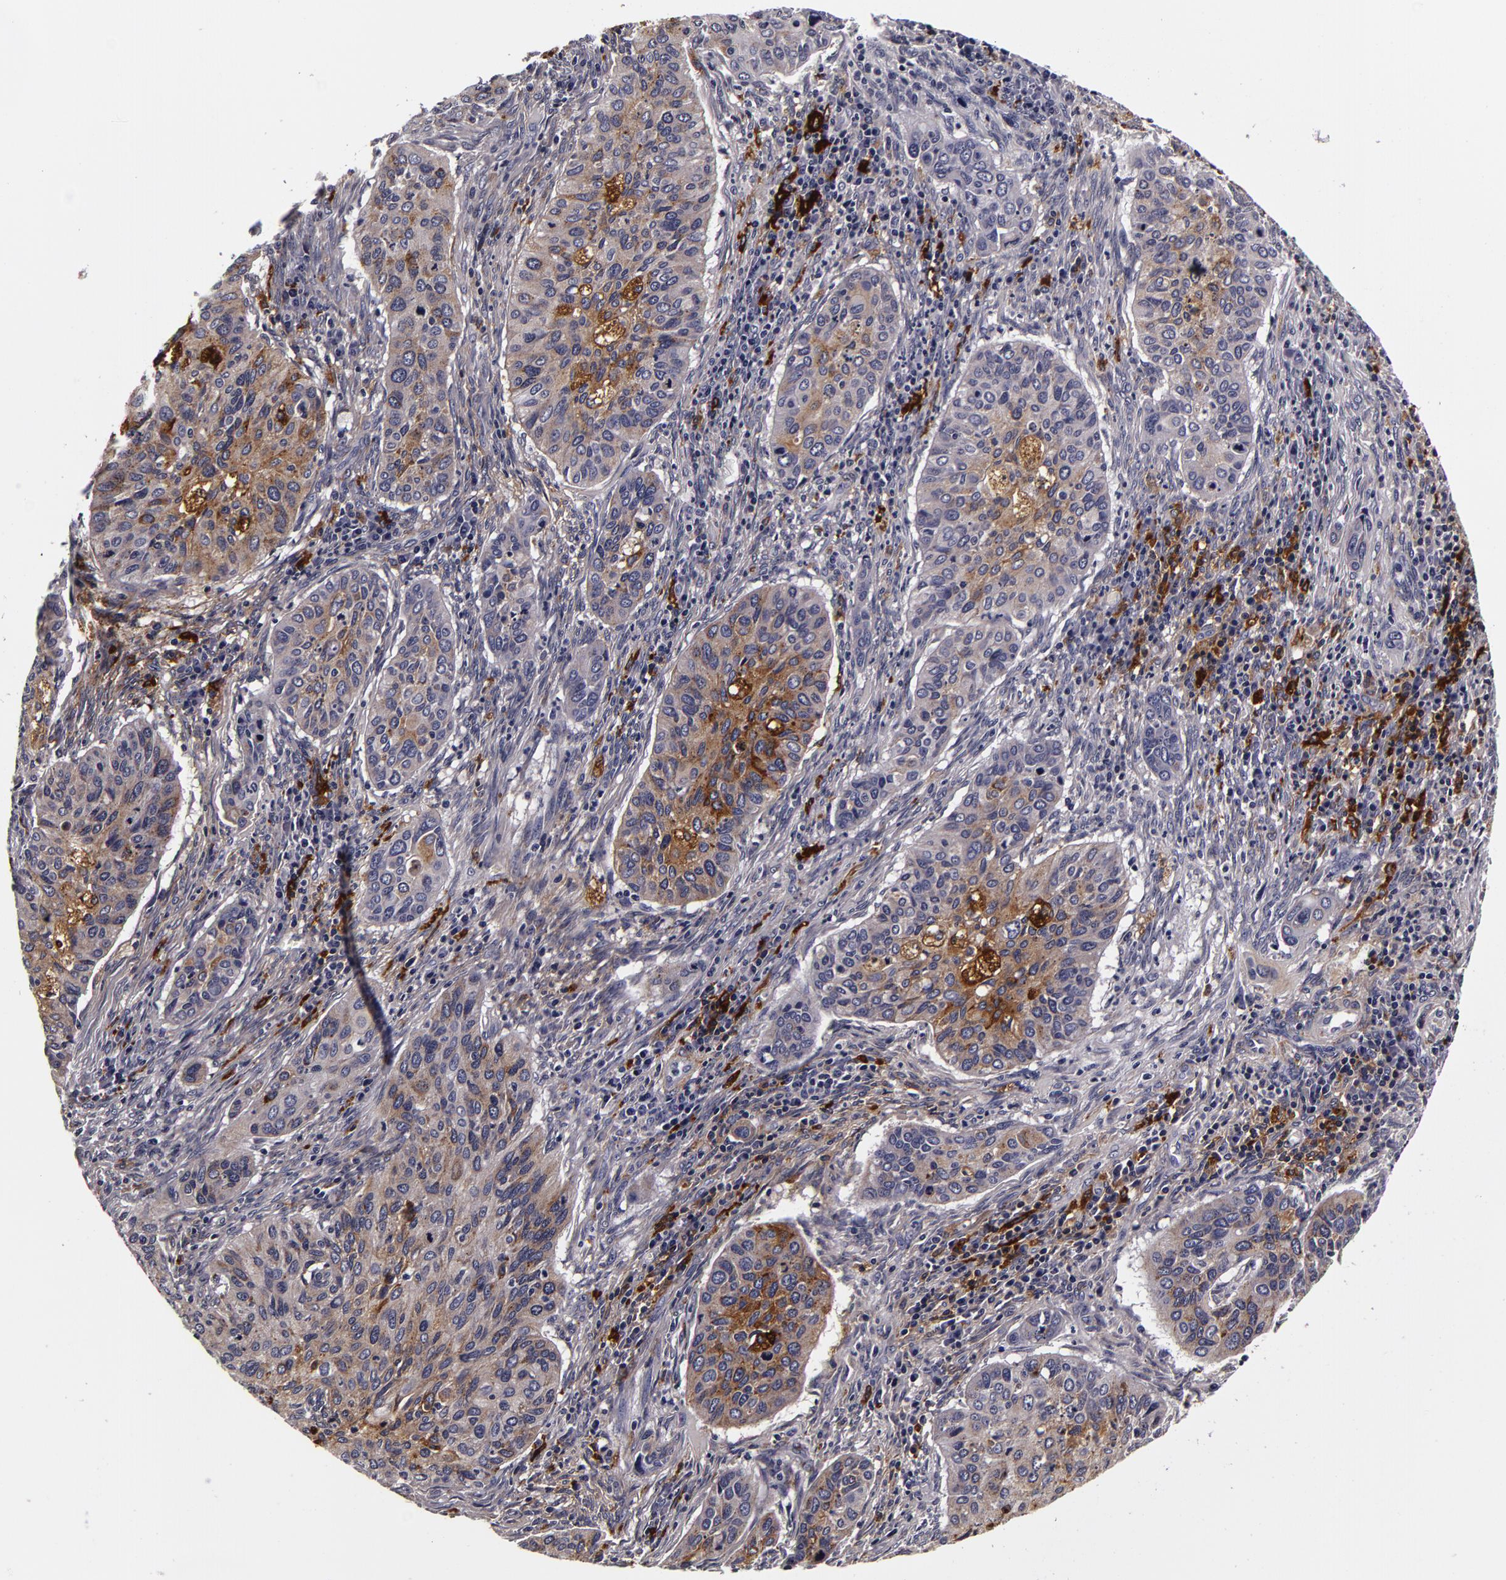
{"staining": {"intensity": "negative", "quantity": "none", "location": "none"}, "tissue": "cervical cancer", "cell_type": "Tumor cells", "image_type": "cancer", "snomed": [{"axis": "morphology", "description": "Adenocarcinoma, NOS"}, {"axis": "topography", "description": "Cervix"}], "caption": "Immunohistochemistry of cervical adenocarcinoma exhibits no expression in tumor cells.", "gene": "LGALS3BP", "patient": {"sex": "female", "age": 29}}